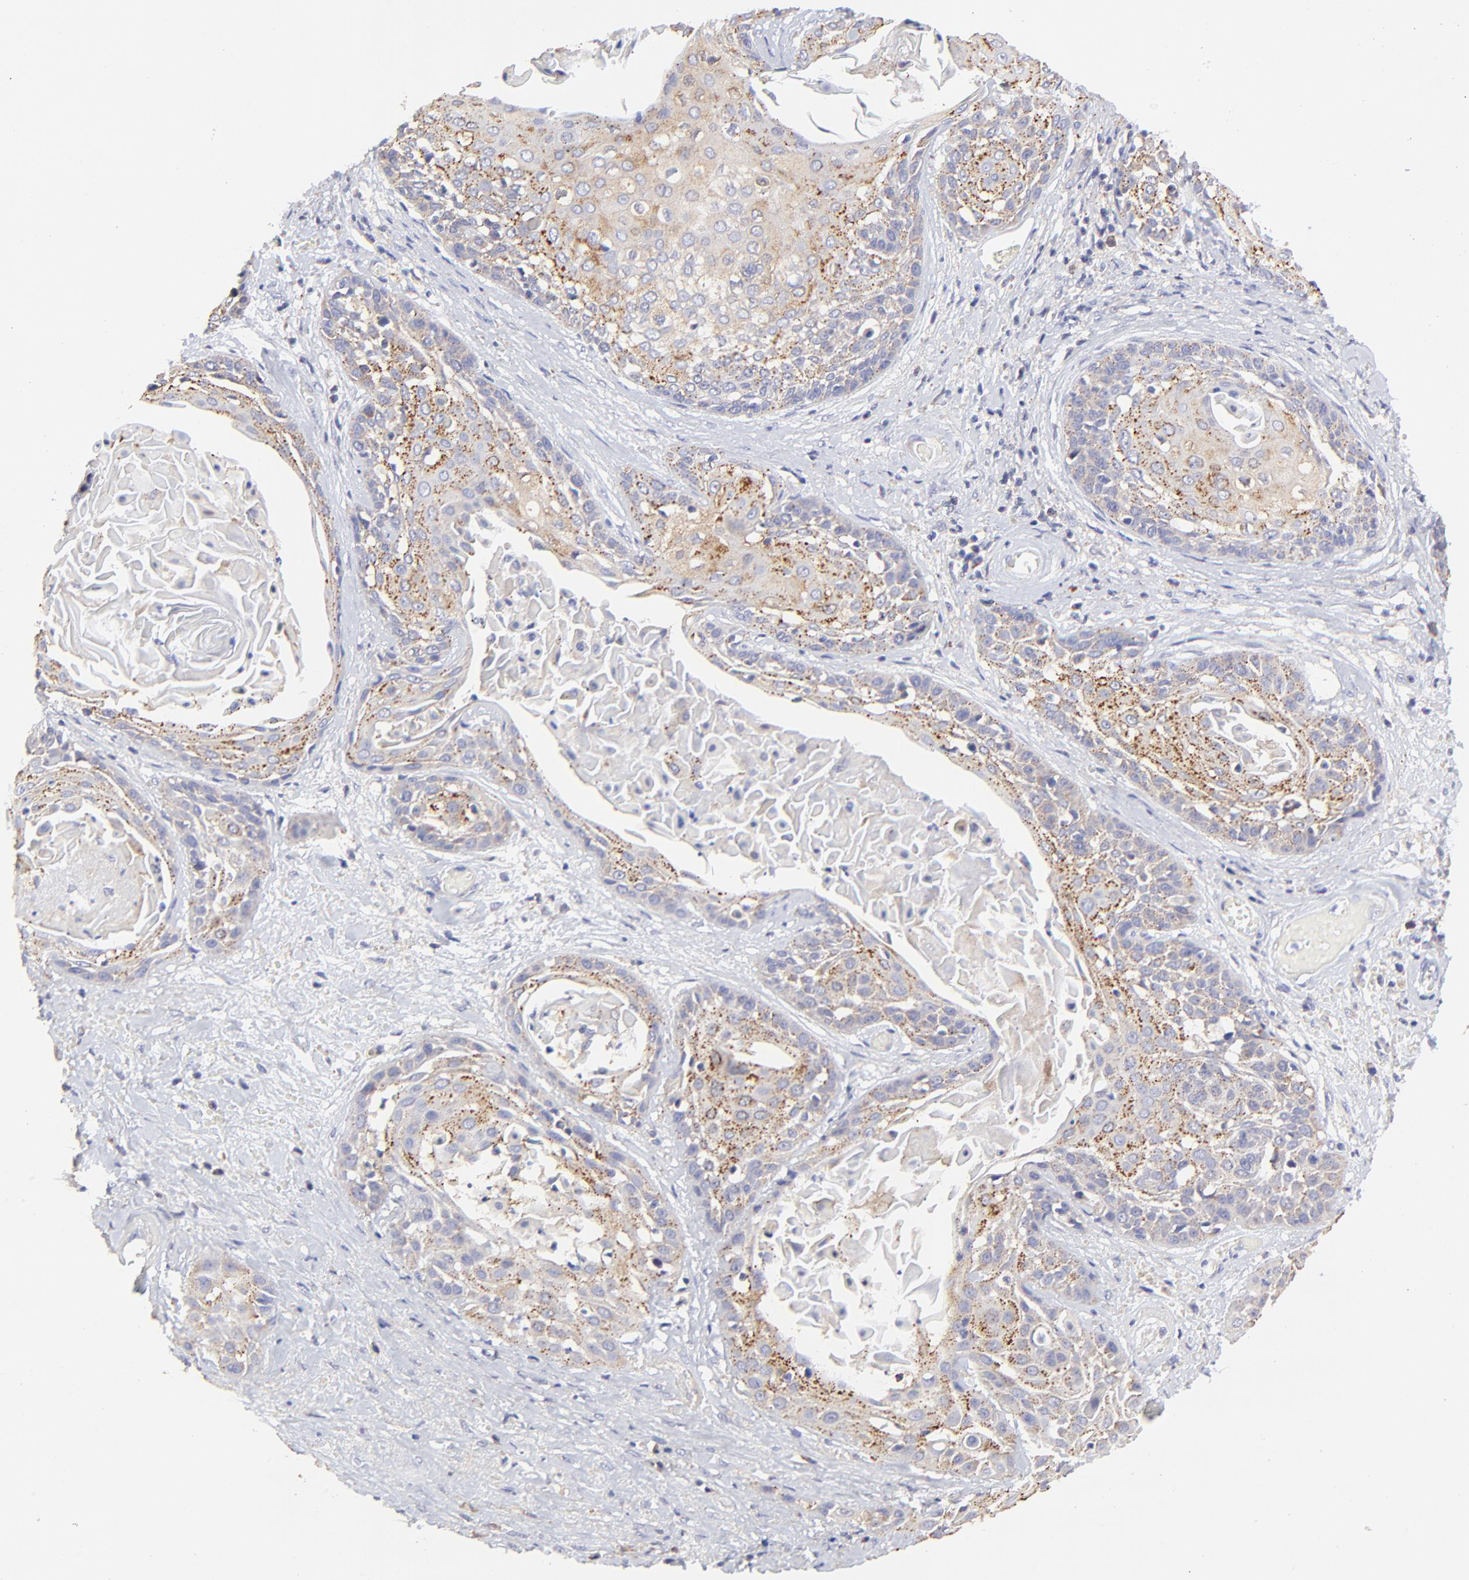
{"staining": {"intensity": "moderate", "quantity": "25%-75%", "location": "cytoplasmic/membranous"}, "tissue": "cervical cancer", "cell_type": "Tumor cells", "image_type": "cancer", "snomed": [{"axis": "morphology", "description": "Squamous cell carcinoma, NOS"}, {"axis": "topography", "description": "Cervix"}], "caption": "IHC histopathology image of neoplastic tissue: cervical cancer stained using immunohistochemistry (IHC) reveals medium levels of moderate protein expression localized specifically in the cytoplasmic/membranous of tumor cells, appearing as a cytoplasmic/membranous brown color.", "gene": "LHFPL1", "patient": {"sex": "female", "age": 57}}